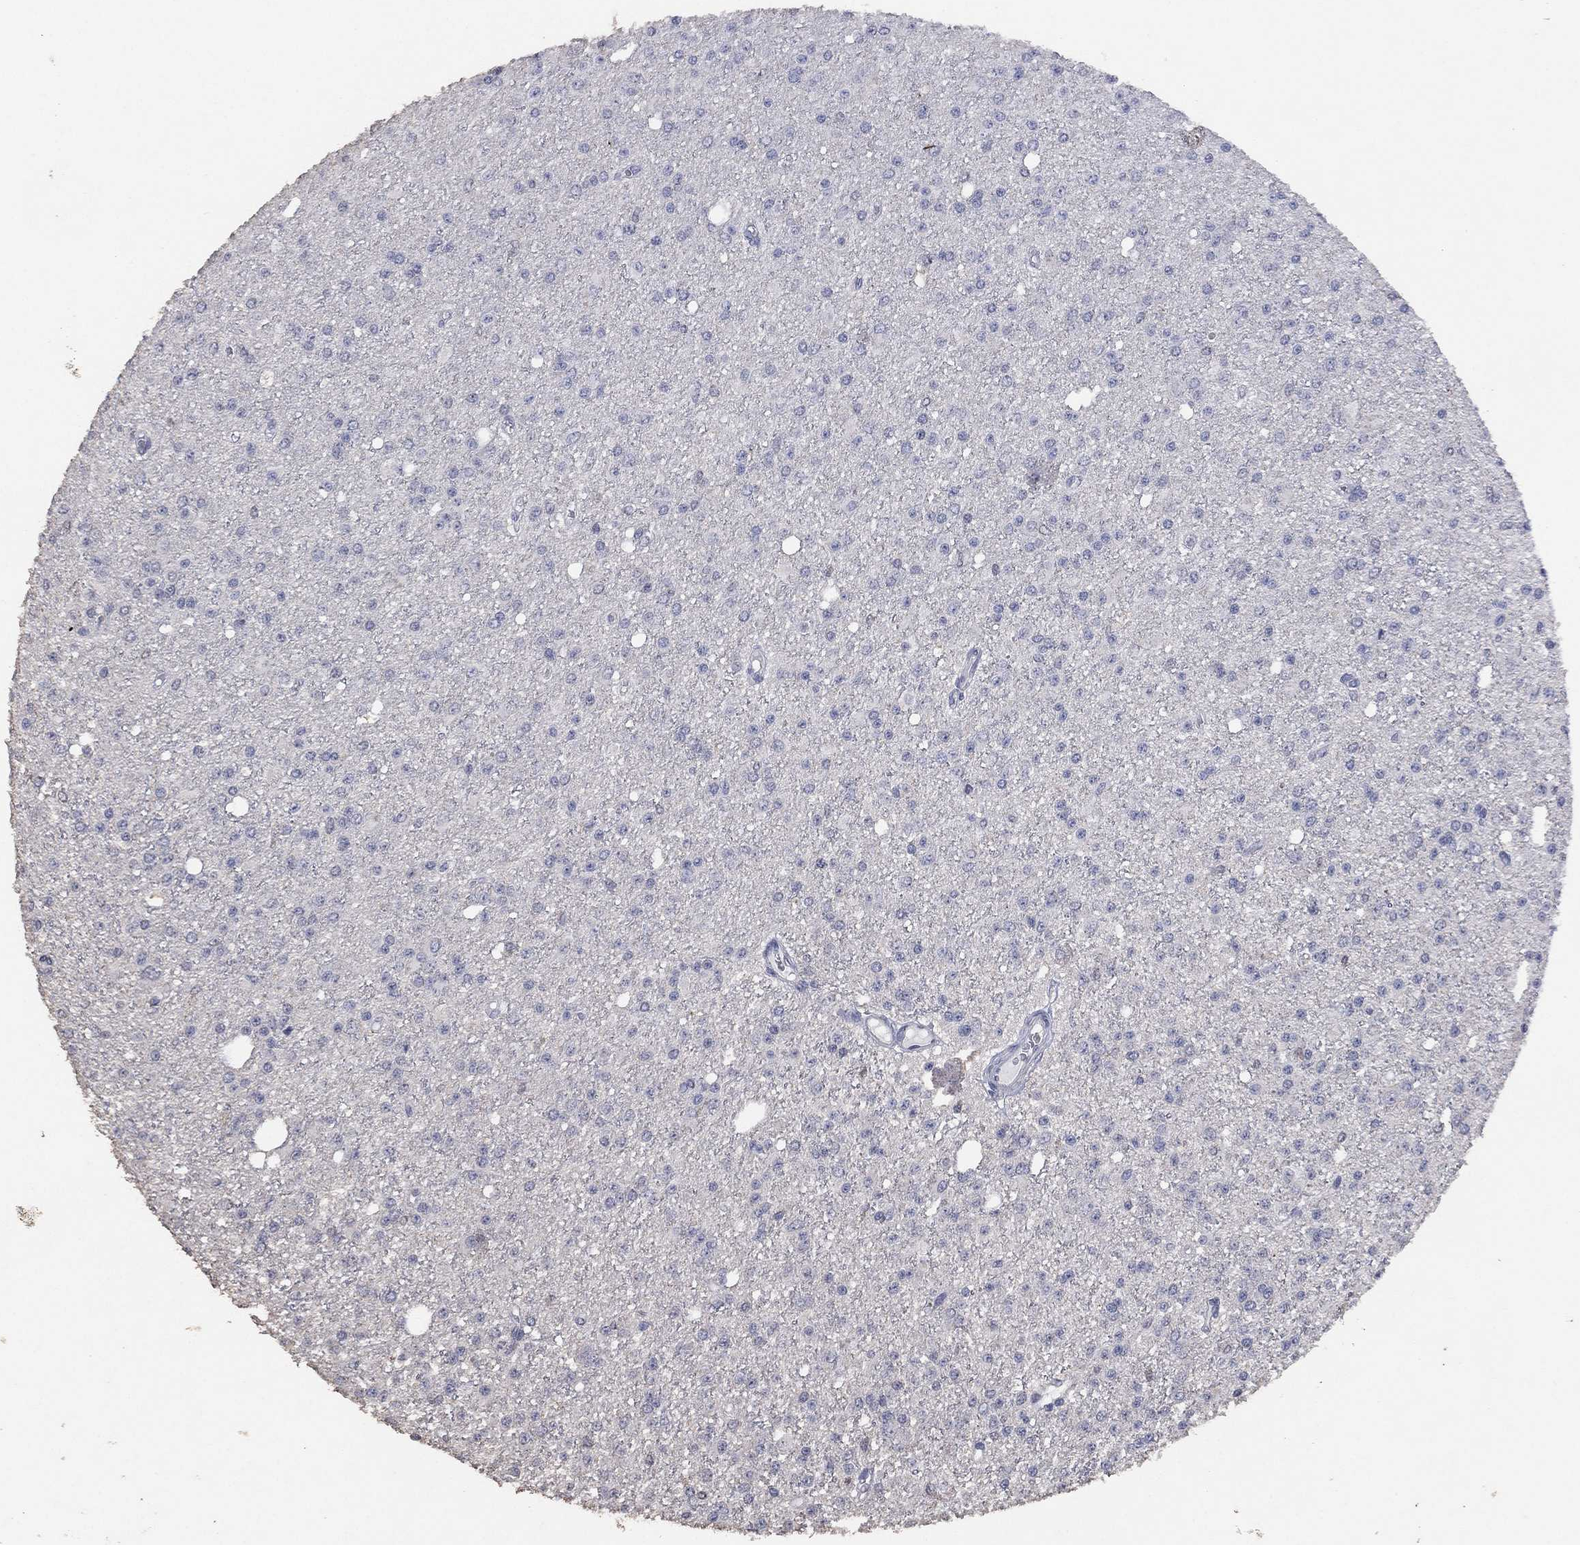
{"staining": {"intensity": "negative", "quantity": "none", "location": "none"}, "tissue": "glioma", "cell_type": "Tumor cells", "image_type": "cancer", "snomed": [{"axis": "morphology", "description": "Glioma, malignant, Low grade"}, {"axis": "topography", "description": "Brain"}], "caption": "IHC of glioma shows no positivity in tumor cells.", "gene": "ADPRHL1", "patient": {"sex": "female", "age": 45}}